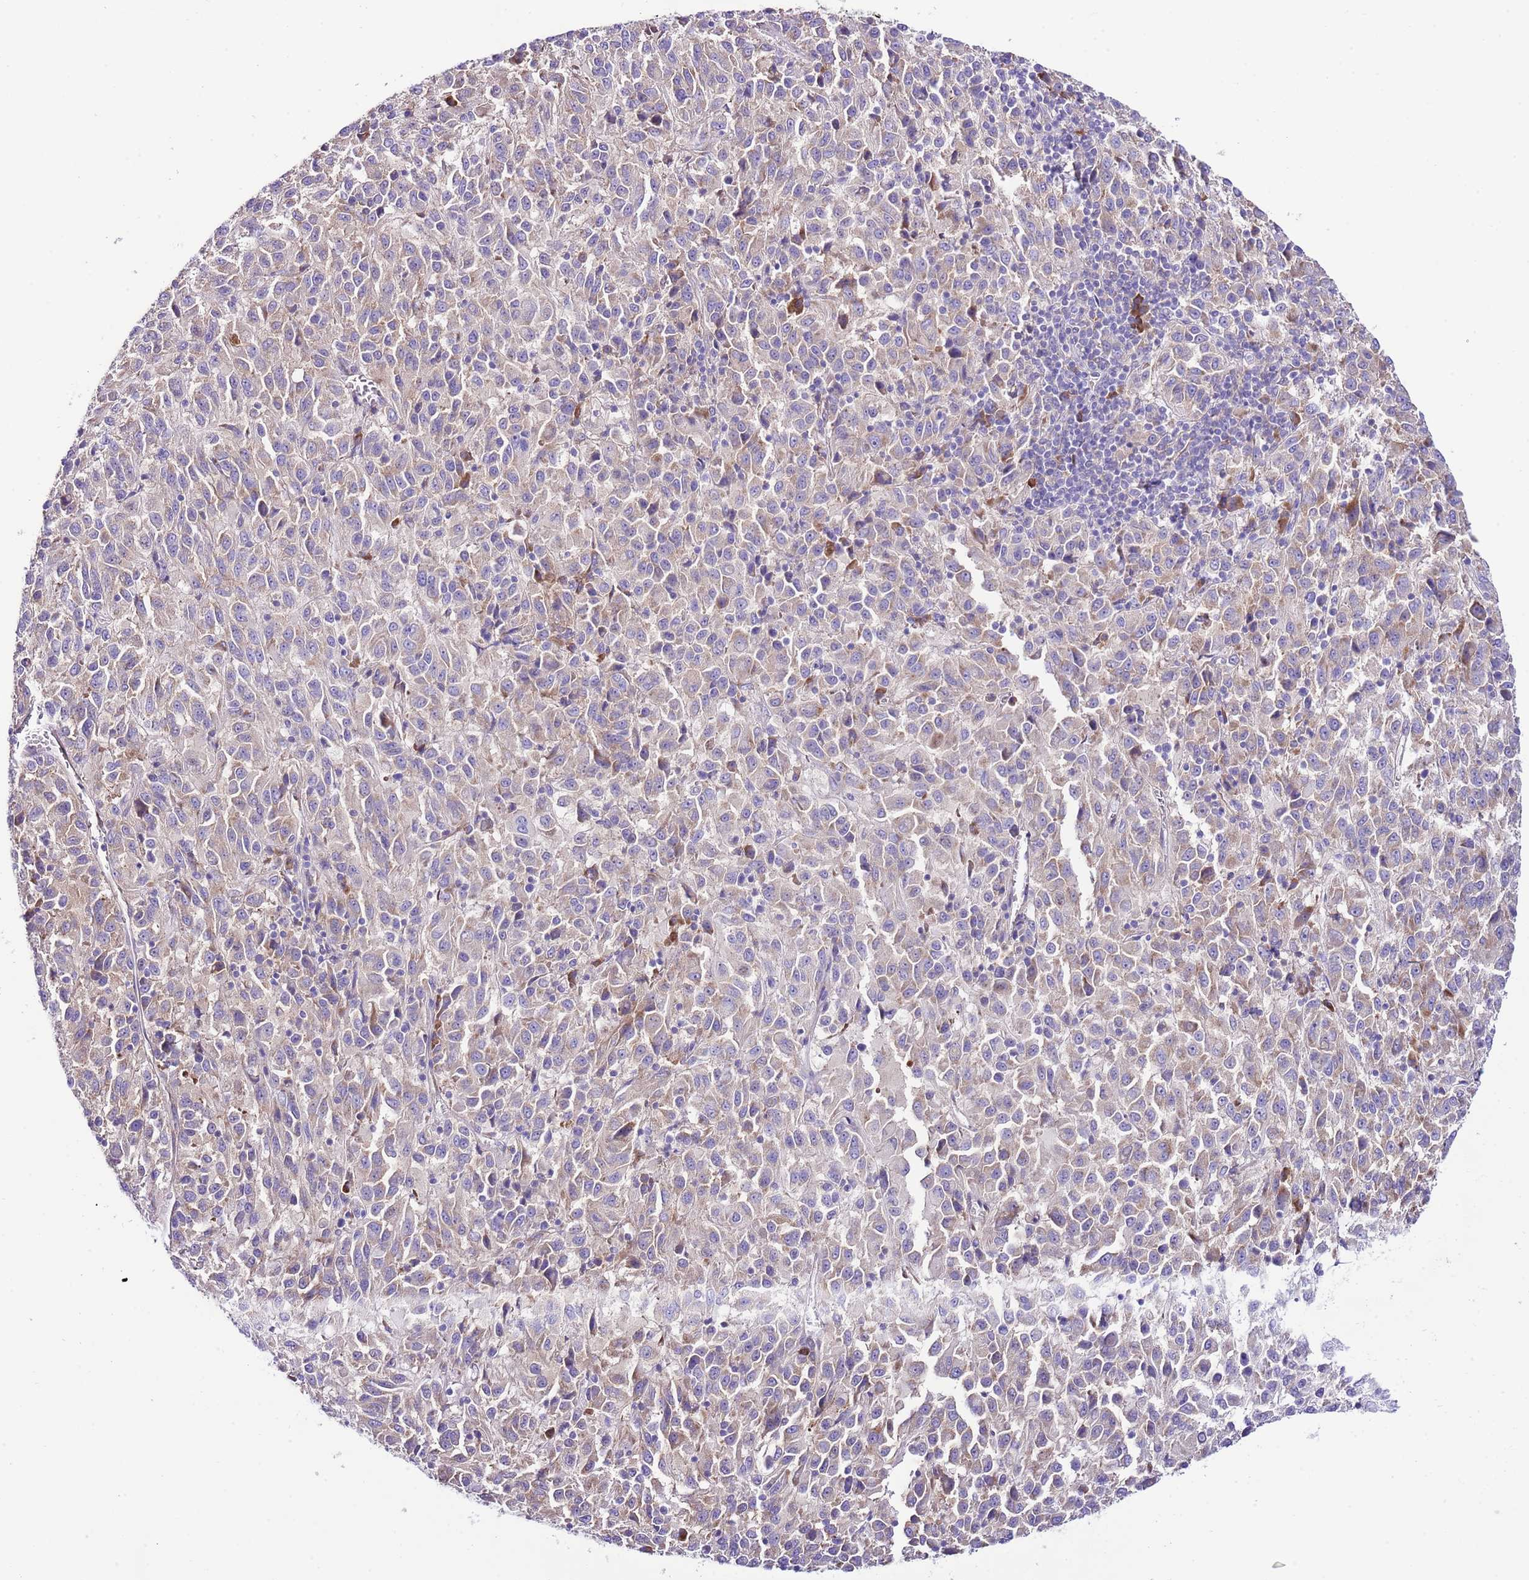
{"staining": {"intensity": "weak", "quantity": "<25%", "location": "cytoplasmic/membranous"}, "tissue": "melanoma", "cell_type": "Tumor cells", "image_type": "cancer", "snomed": [{"axis": "morphology", "description": "Malignant melanoma, Metastatic site"}, {"axis": "topography", "description": "Lung"}], "caption": "Immunohistochemical staining of malignant melanoma (metastatic site) displays no significant expression in tumor cells. The staining was performed using DAB (3,3'-diaminobenzidine) to visualize the protein expression in brown, while the nuclei were stained in blue with hematoxylin (Magnification: 20x).", "gene": "RPS10", "patient": {"sex": "male", "age": 64}}